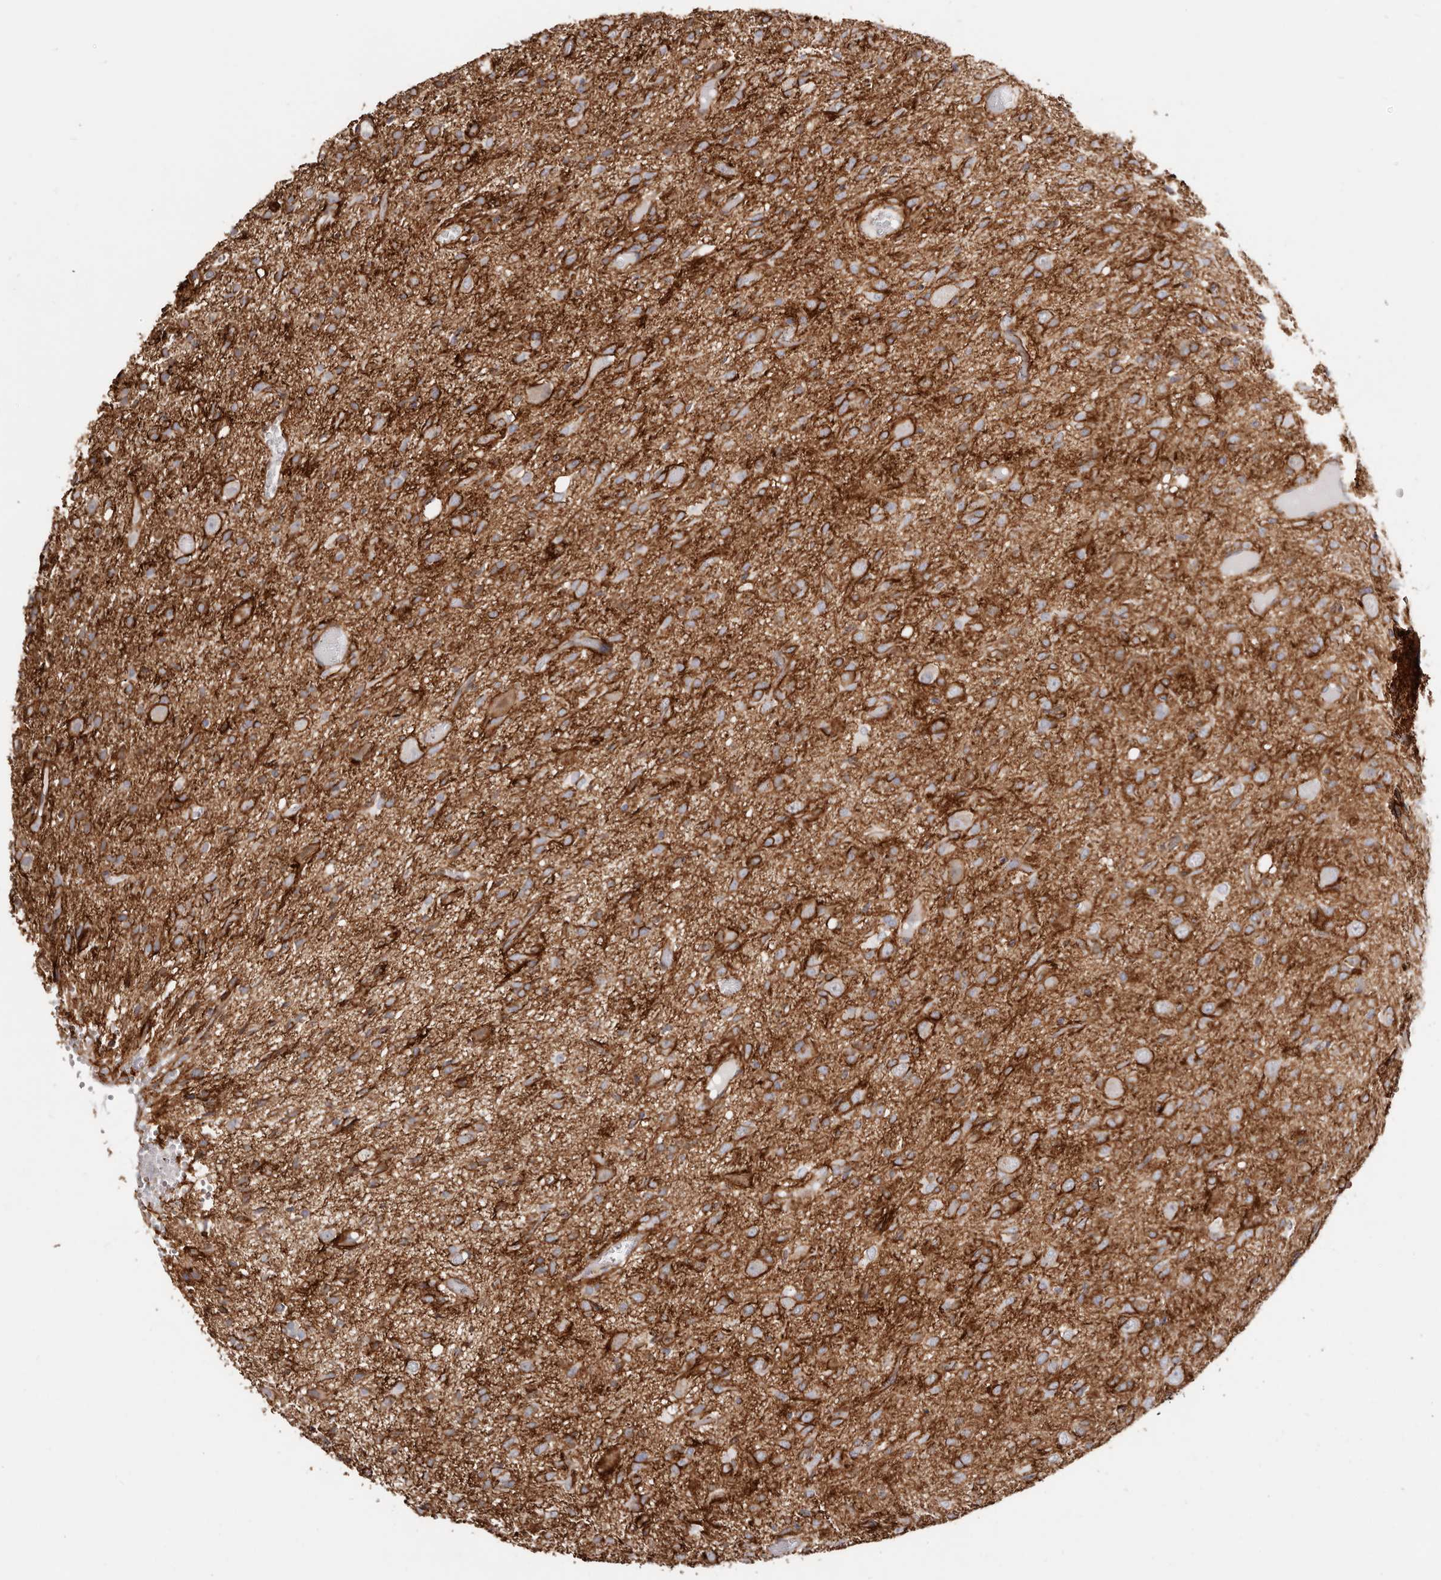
{"staining": {"intensity": "strong", "quantity": ">75%", "location": "cytoplasmic/membranous"}, "tissue": "glioma", "cell_type": "Tumor cells", "image_type": "cancer", "snomed": [{"axis": "morphology", "description": "Glioma, malignant, High grade"}, {"axis": "topography", "description": "Brain"}], "caption": "Strong cytoplasmic/membranous protein expression is identified in about >75% of tumor cells in glioma.", "gene": "CTNNB1", "patient": {"sex": "female", "age": 59}}